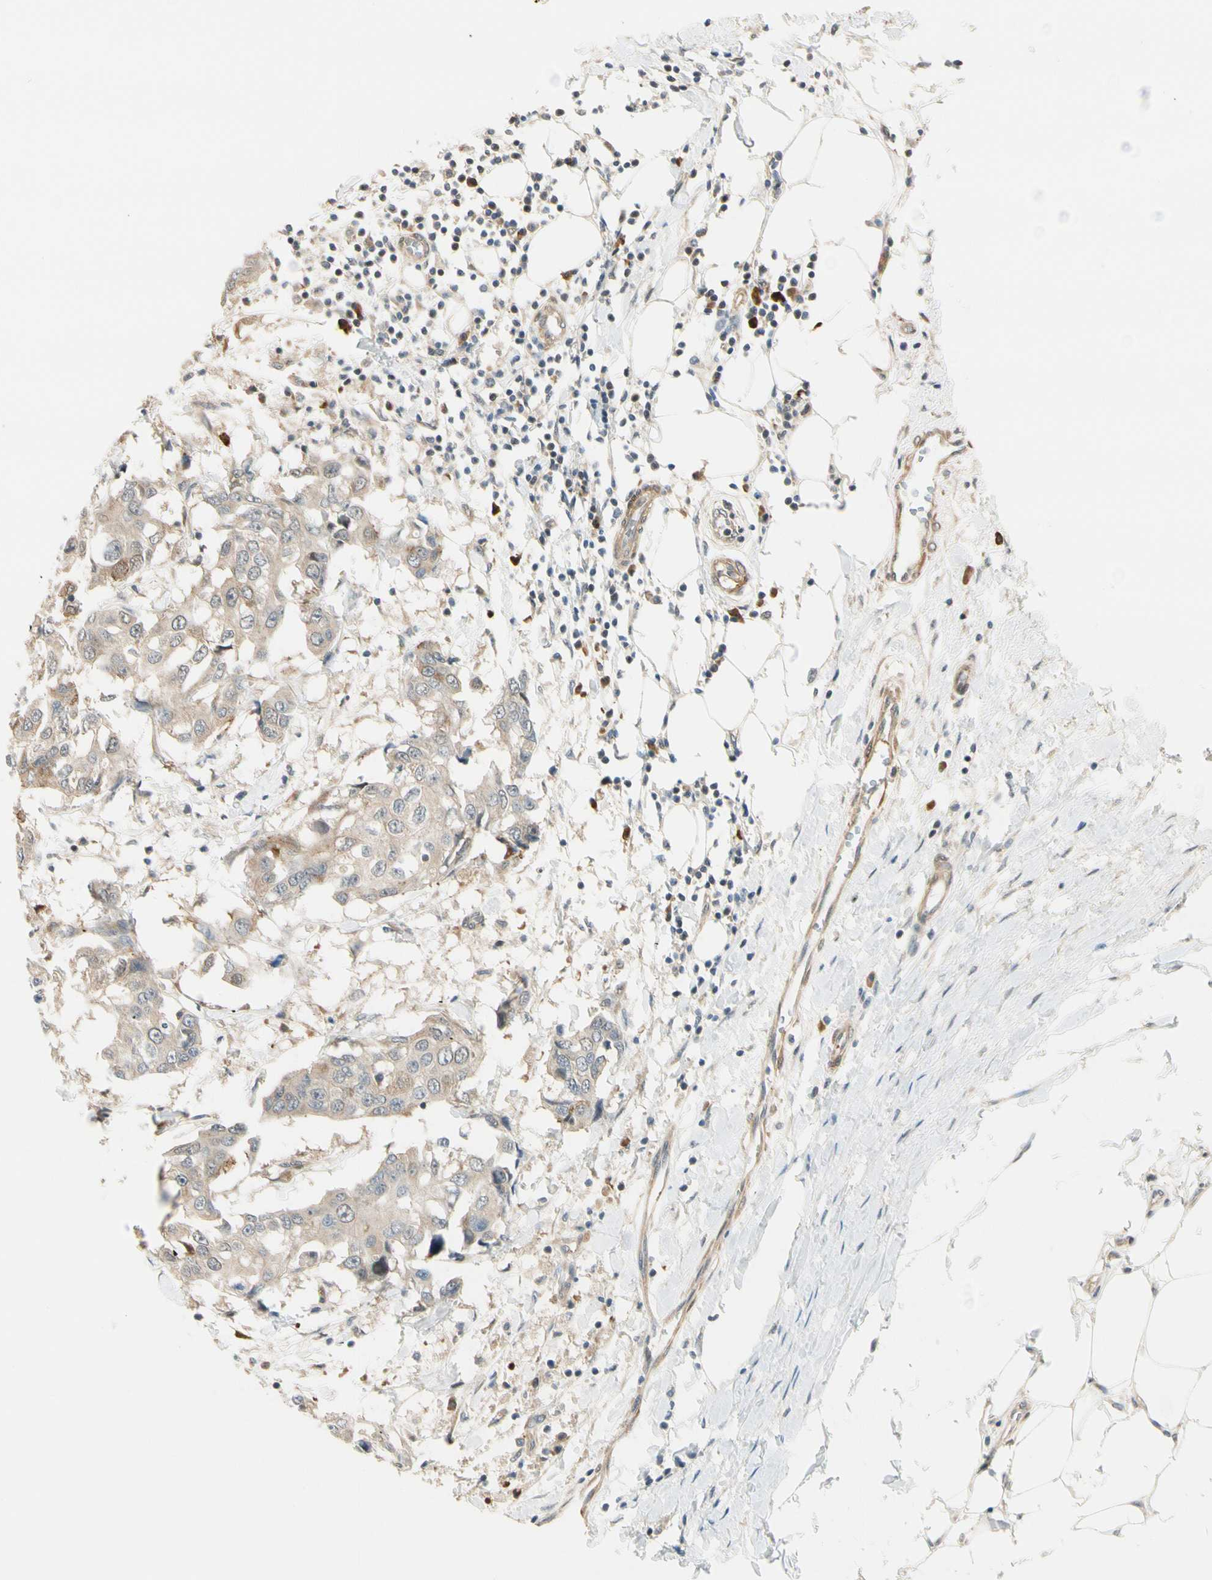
{"staining": {"intensity": "weak", "quantity": ">75%", "location": "cytoplasmic/membranous"}, "tissue": "breast cancer", "cell_type": "Tumor cells", "image_type": "cancer", "snomed": [{"axis": "morphology", "description": "Duct carcinoma"}, {"axis": "topography", "description": "Breast"}], "caption": "Protein expression analysis of human breast invasive ductal carcinoma reveals weak cytoplasmic/membranous positivity in about >75% of tumor cells. (brown staining indicates protein expression, while blue staining denotes nuclei).", "gene": "RASGRF1", "patient": {"sex": "female", "age": 27}}